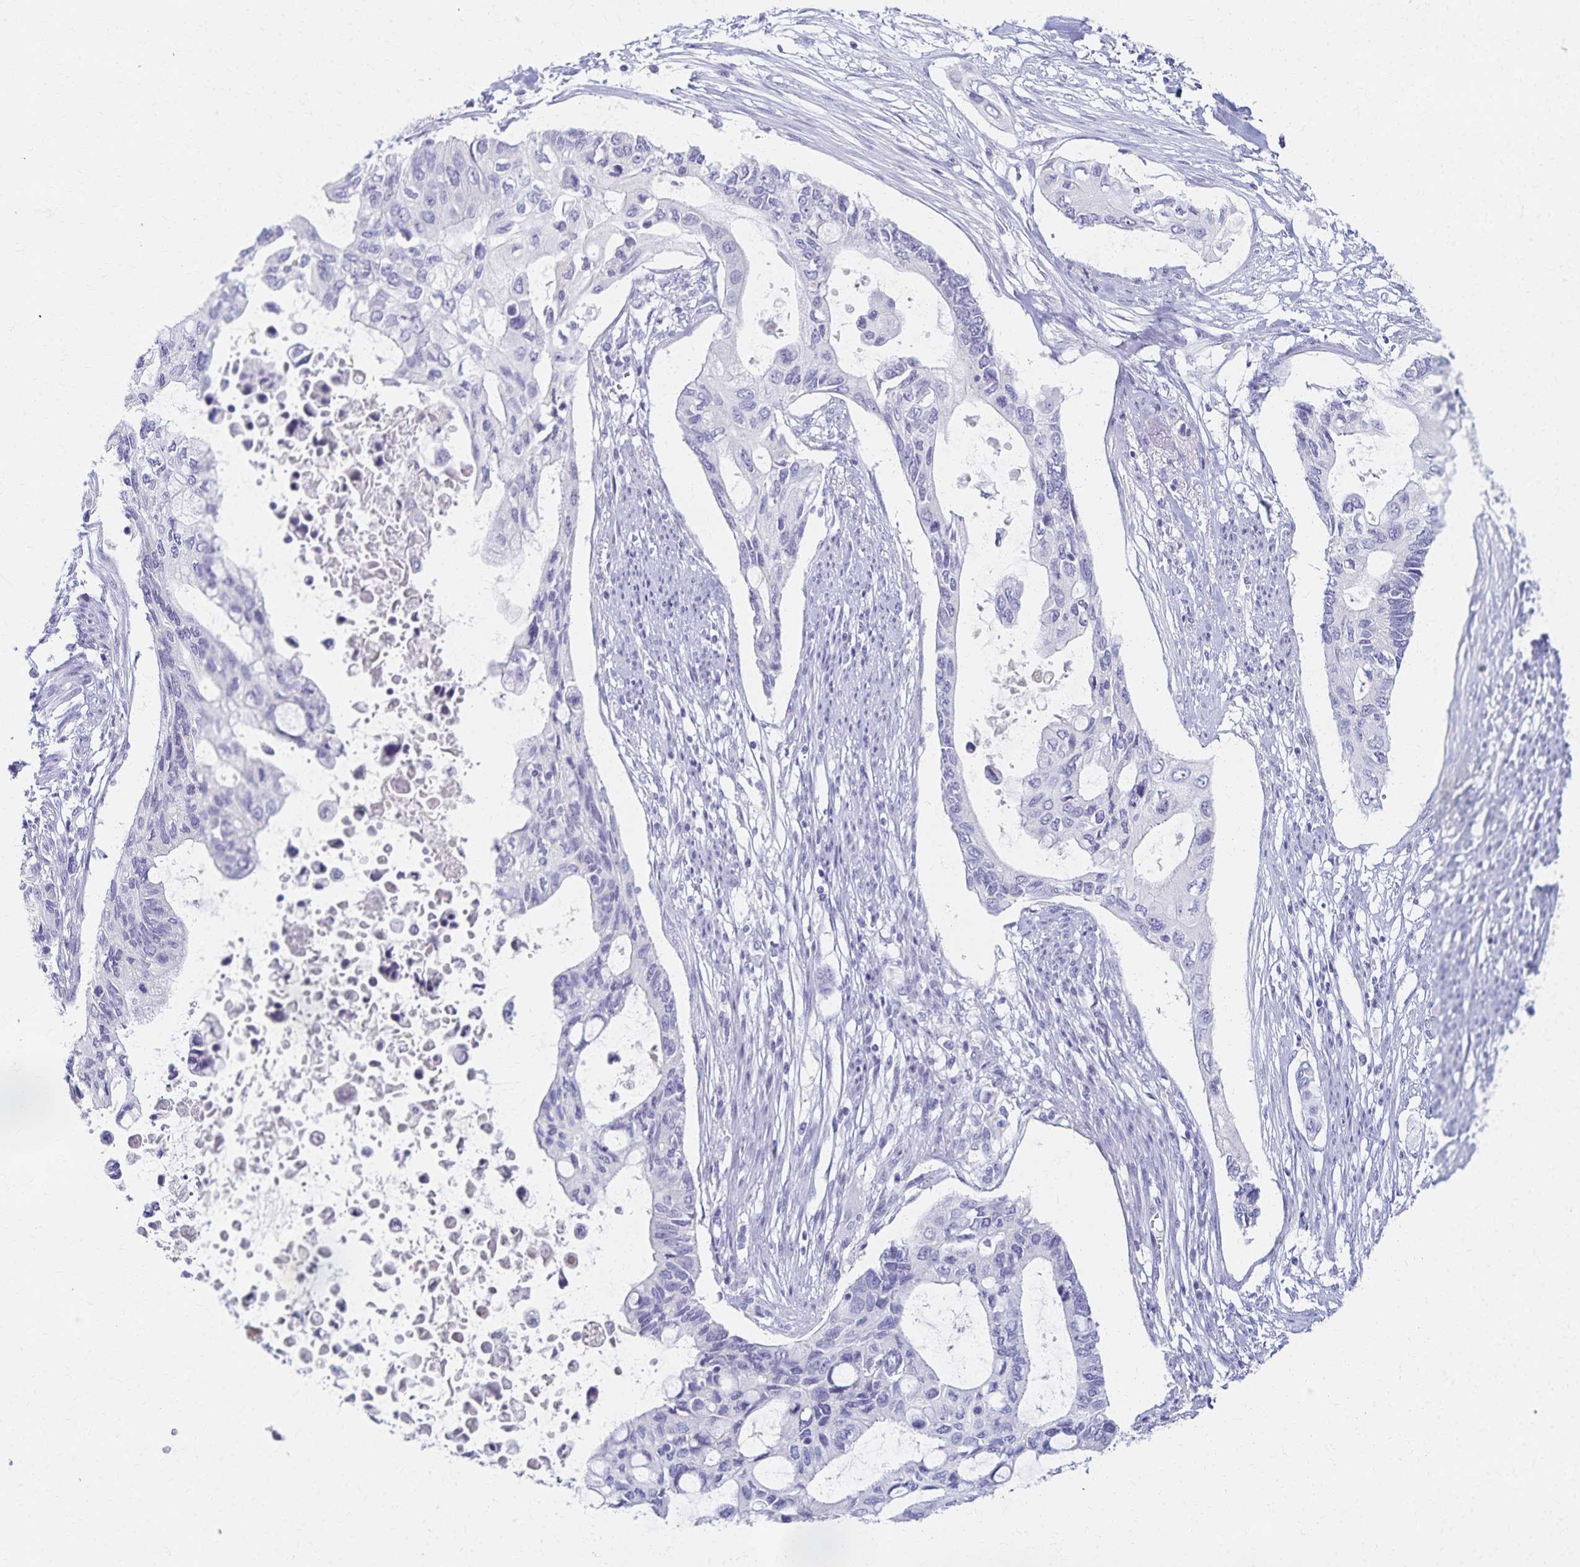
{"staining": {"intensity": "negative", "quantity": "none", "location": "none"}, "tissue": "pancreatic cancer", "cell_type": "Tumor cells", "image_type": "cancer", "snomed": [{"axis": "morphology", "description": "Adenocarcinoma, NOS"}, {"axis": "topography", "description": "Pancreas"}], "caption": "This is an immunohistochemistry (IHC) photomicrograph of pancreatic cancer. There is no expression in tumor cells.", "gene": "C2orf50", "patient": {"sex": "female", "age": 63}}